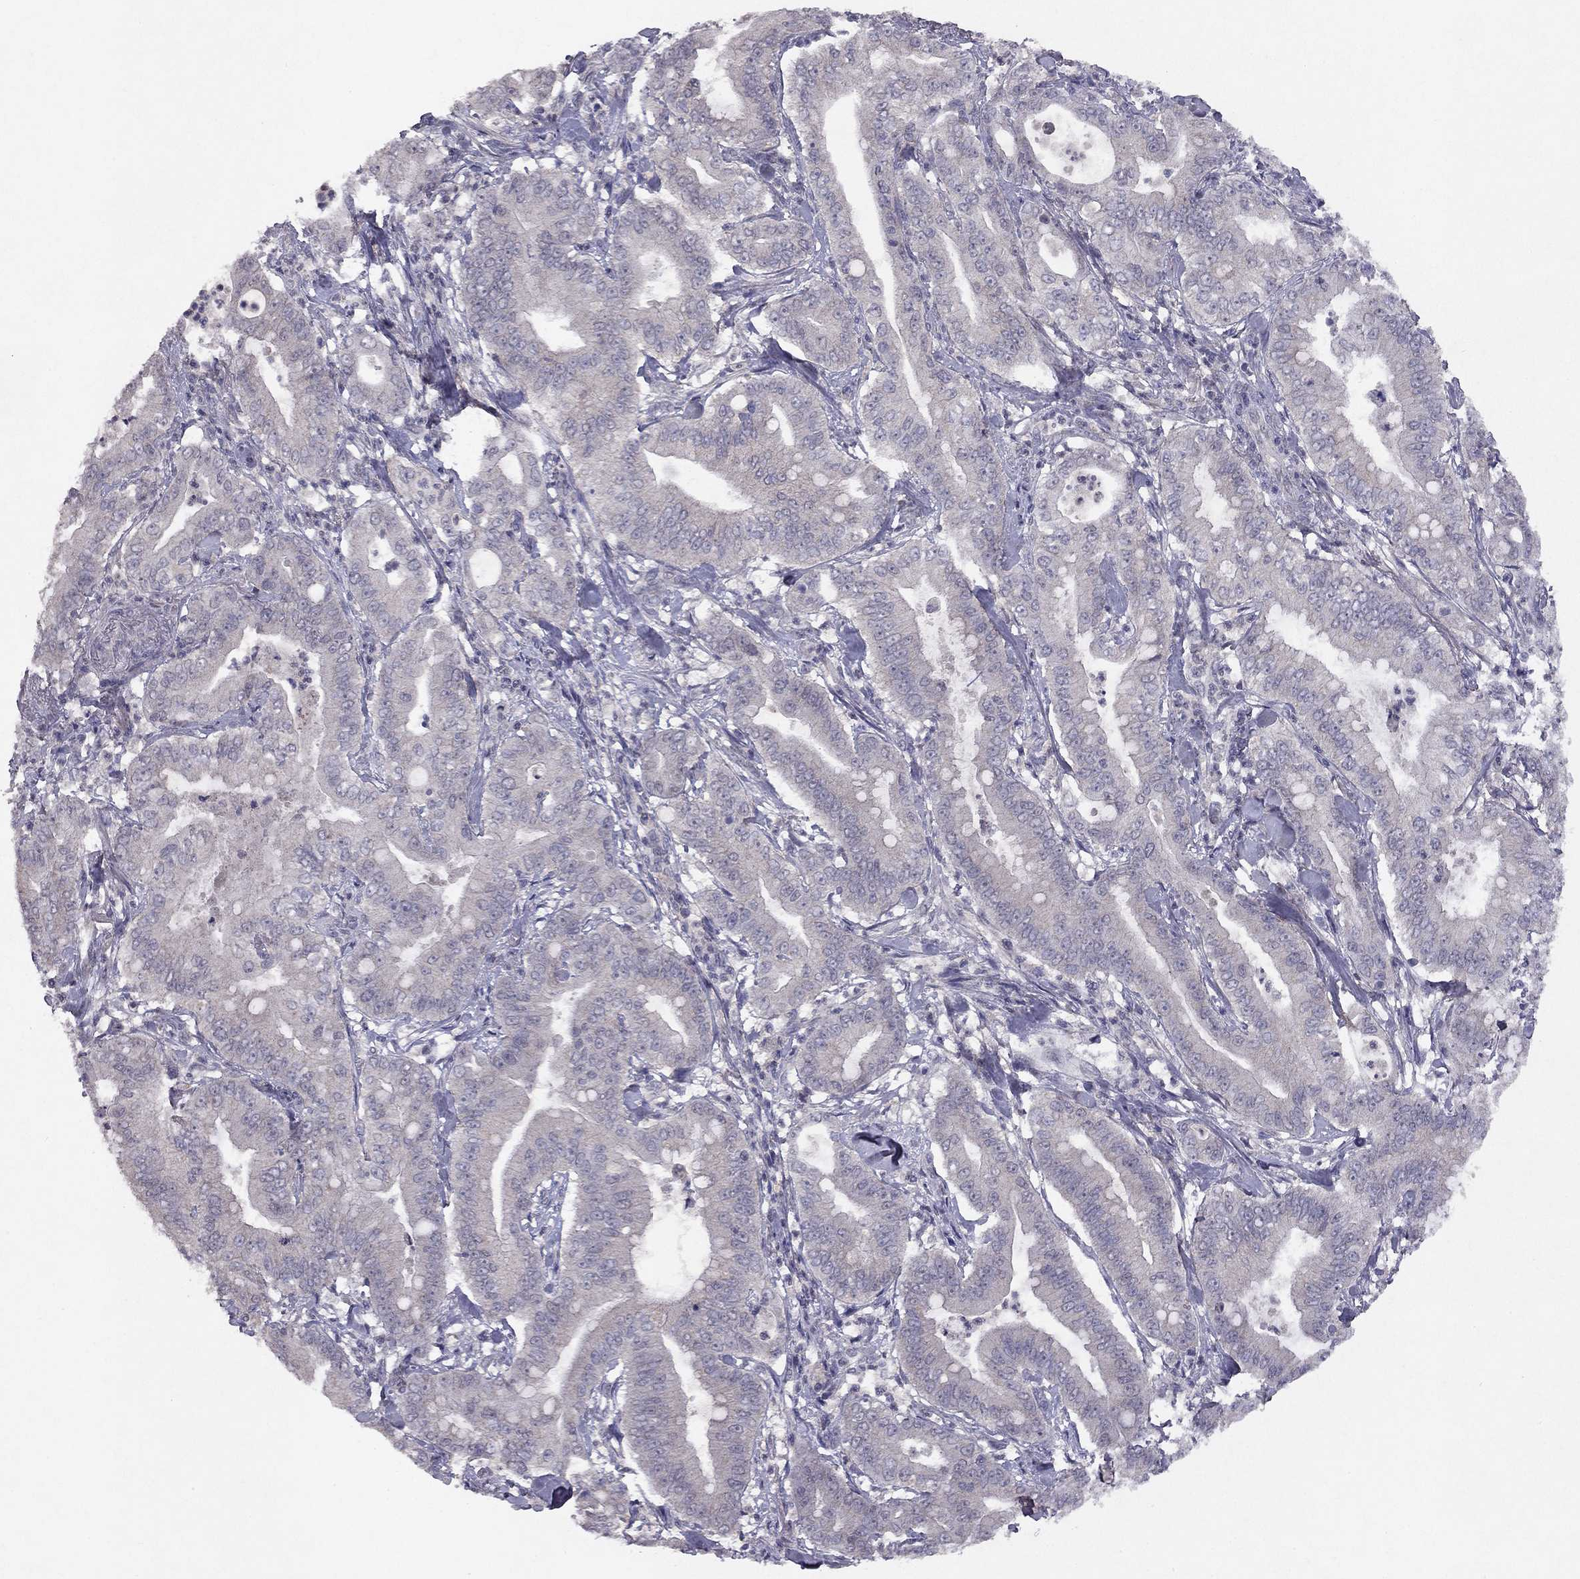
{"staining": {"intensity": "negative", "quantity": "none", "location": "none"}, "tissue": "pancreatic cancer", "cell_type": "Tumor cells", "image_type": "cancer", "snomed": [{"axis": "morphology", "description": "Adenocarcinoma, NOS"}, {"axis": "topography", "description": "Pancreas"}], "caption": "Immunohistochemical staining of human adenocarcinoma (pancreatic) displays no significant expression in tumor cells.", "gene": "ESR2", "patient": {"sex": "male", "age": 71}}